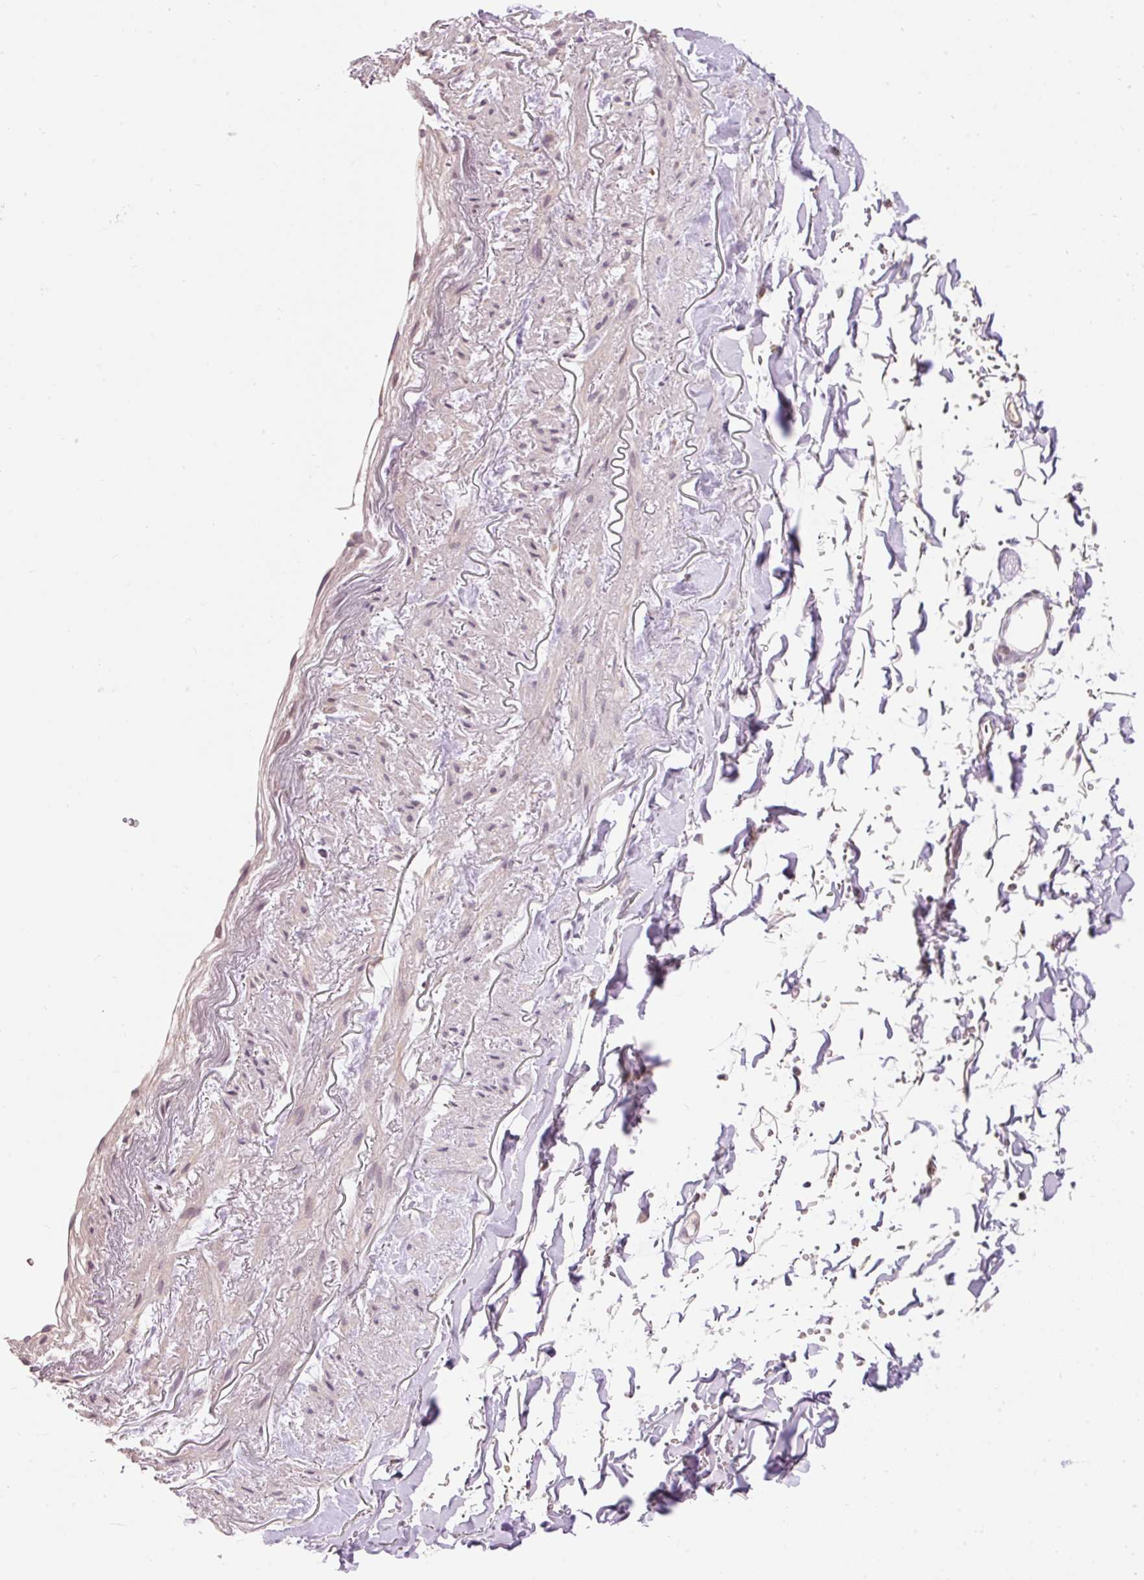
{"staining": {"intensity": "weak", "quantity": "<25%", "location": "cytoplasmic/membranous"}, "tissue": "adipose tissue", "cell_type": "Adipocytes", "image_type": "normal", "snomed": [{"axis": "morphology", "description": "Normal tissue, NOS"}, {"axis": "topography", "description": "Cartilage tissue"}, {"axis": "topography", "description": "Bronchus"}, {"axis": "topography", "description": "Peripheral nerve tissue"}], "caption": "Adipose tissue stained for a protein using immunohistochemistry reveals no positivity adipocytes.", "gene": "ABHD11", "patient": {"sex": "female", "age": 59}}